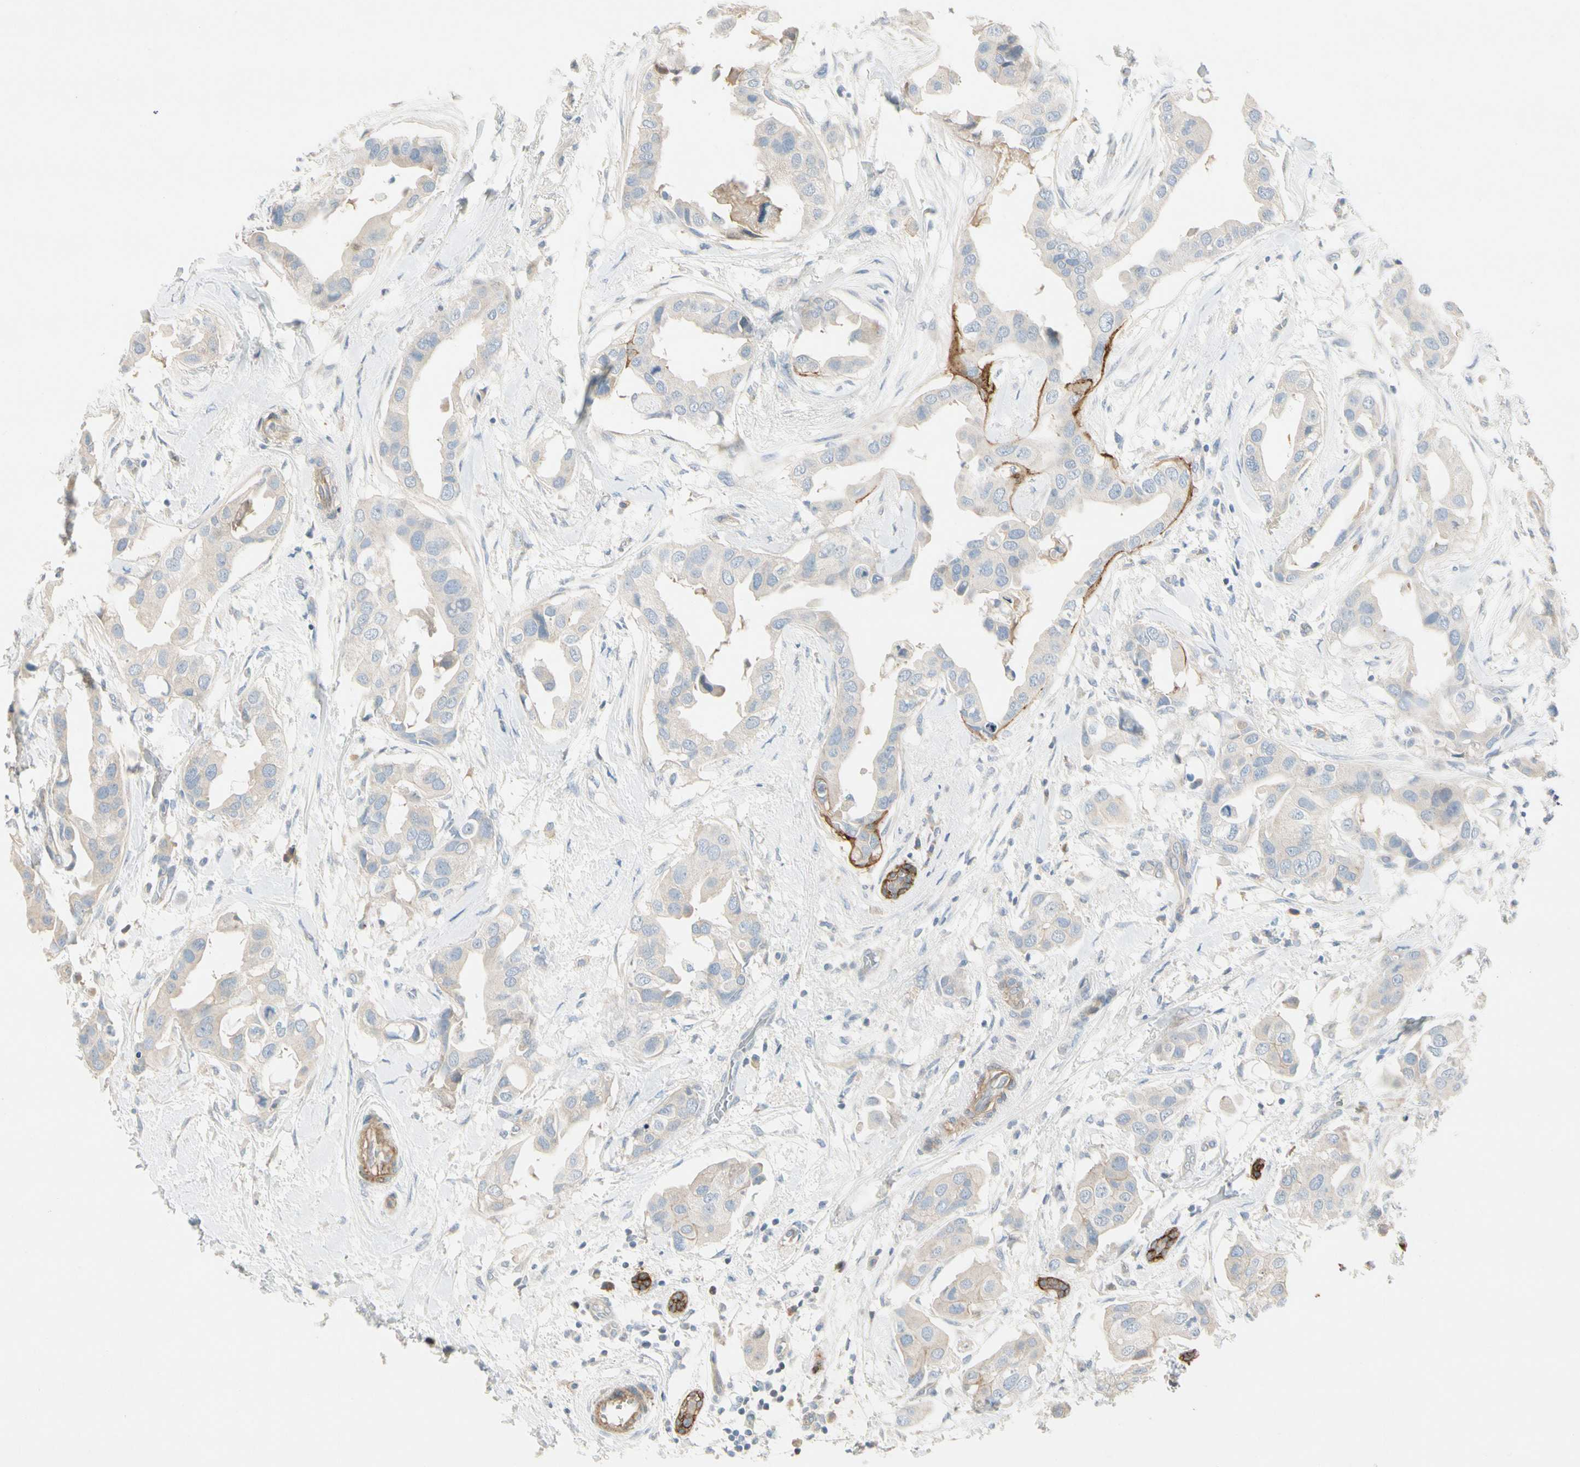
{"staining": {"intensity": "negative", "quantity": "none", "location": "none"}, "tissue": "breast cancer", "cell_type": "Tumor cells", "image_type": "cancer", "snomed": [{"axis": "morphology", "description": "Duct carcinoma"}, {"axis": "topography", "description": "Breast"}], "caption": "IHC micrograph of breast cancer (infiltrating ductal carcinoma) stained for a protein (brown), which reveals no expression in tumor cells.", "gene": "ITGA3", "patient": {"sex": "female", "age": 40}}